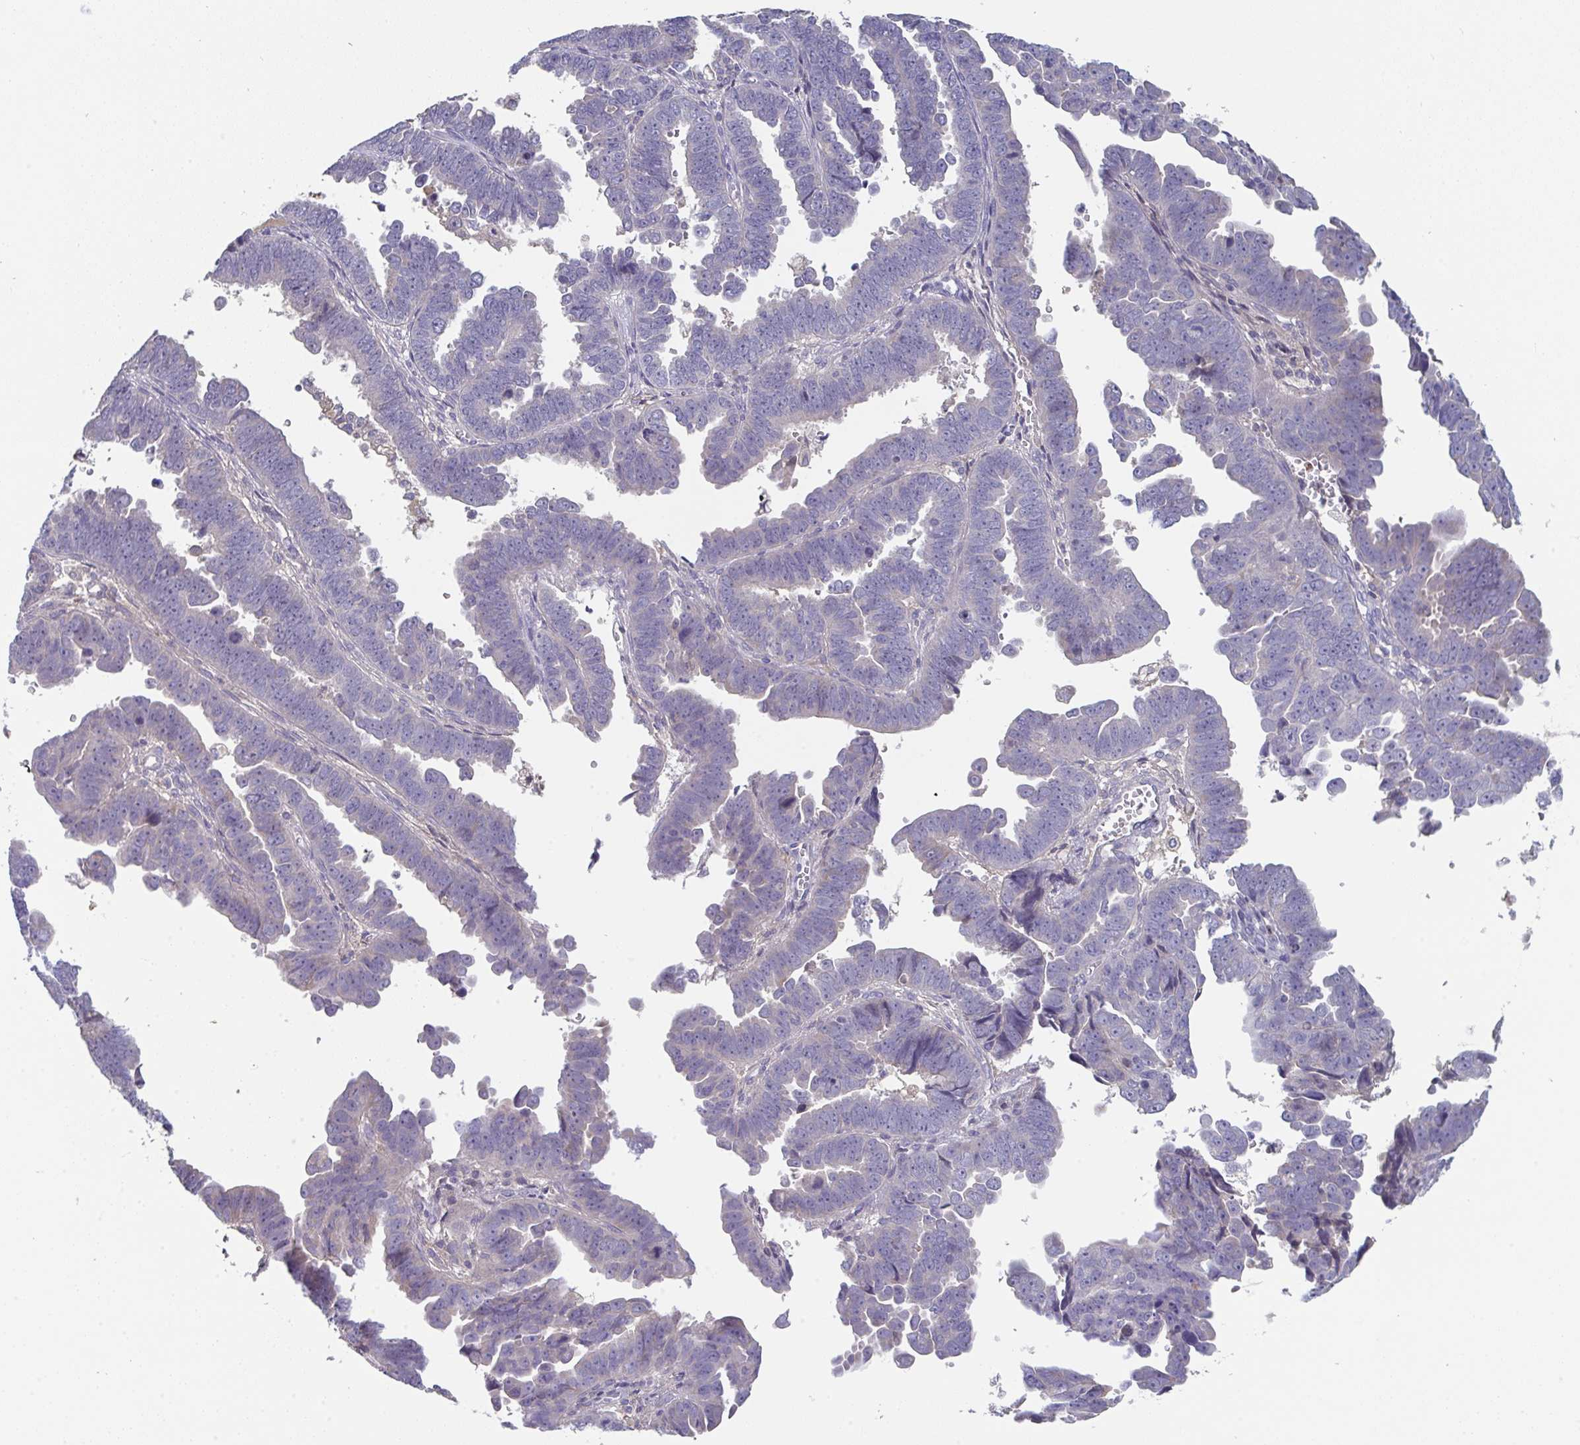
{"staining": {"intensity": "negative", "quantity": "none", "location": "none"}, "tissue": "endometrial cancer", "cell_type": "Tumor cells", "image_type": "cancer", "snomed": [{"axis": "morphology", "description": "Adenocarcinoma, NOS"}, {"axis": "topography", "description": "Endometrium"}], "caption": "The image demonstrates no significant staining in tumor cells of endometrial cancer (adenocarcinoma).", "gene": "HGFAC", "patient": {"sex": "female", "age": 75}}